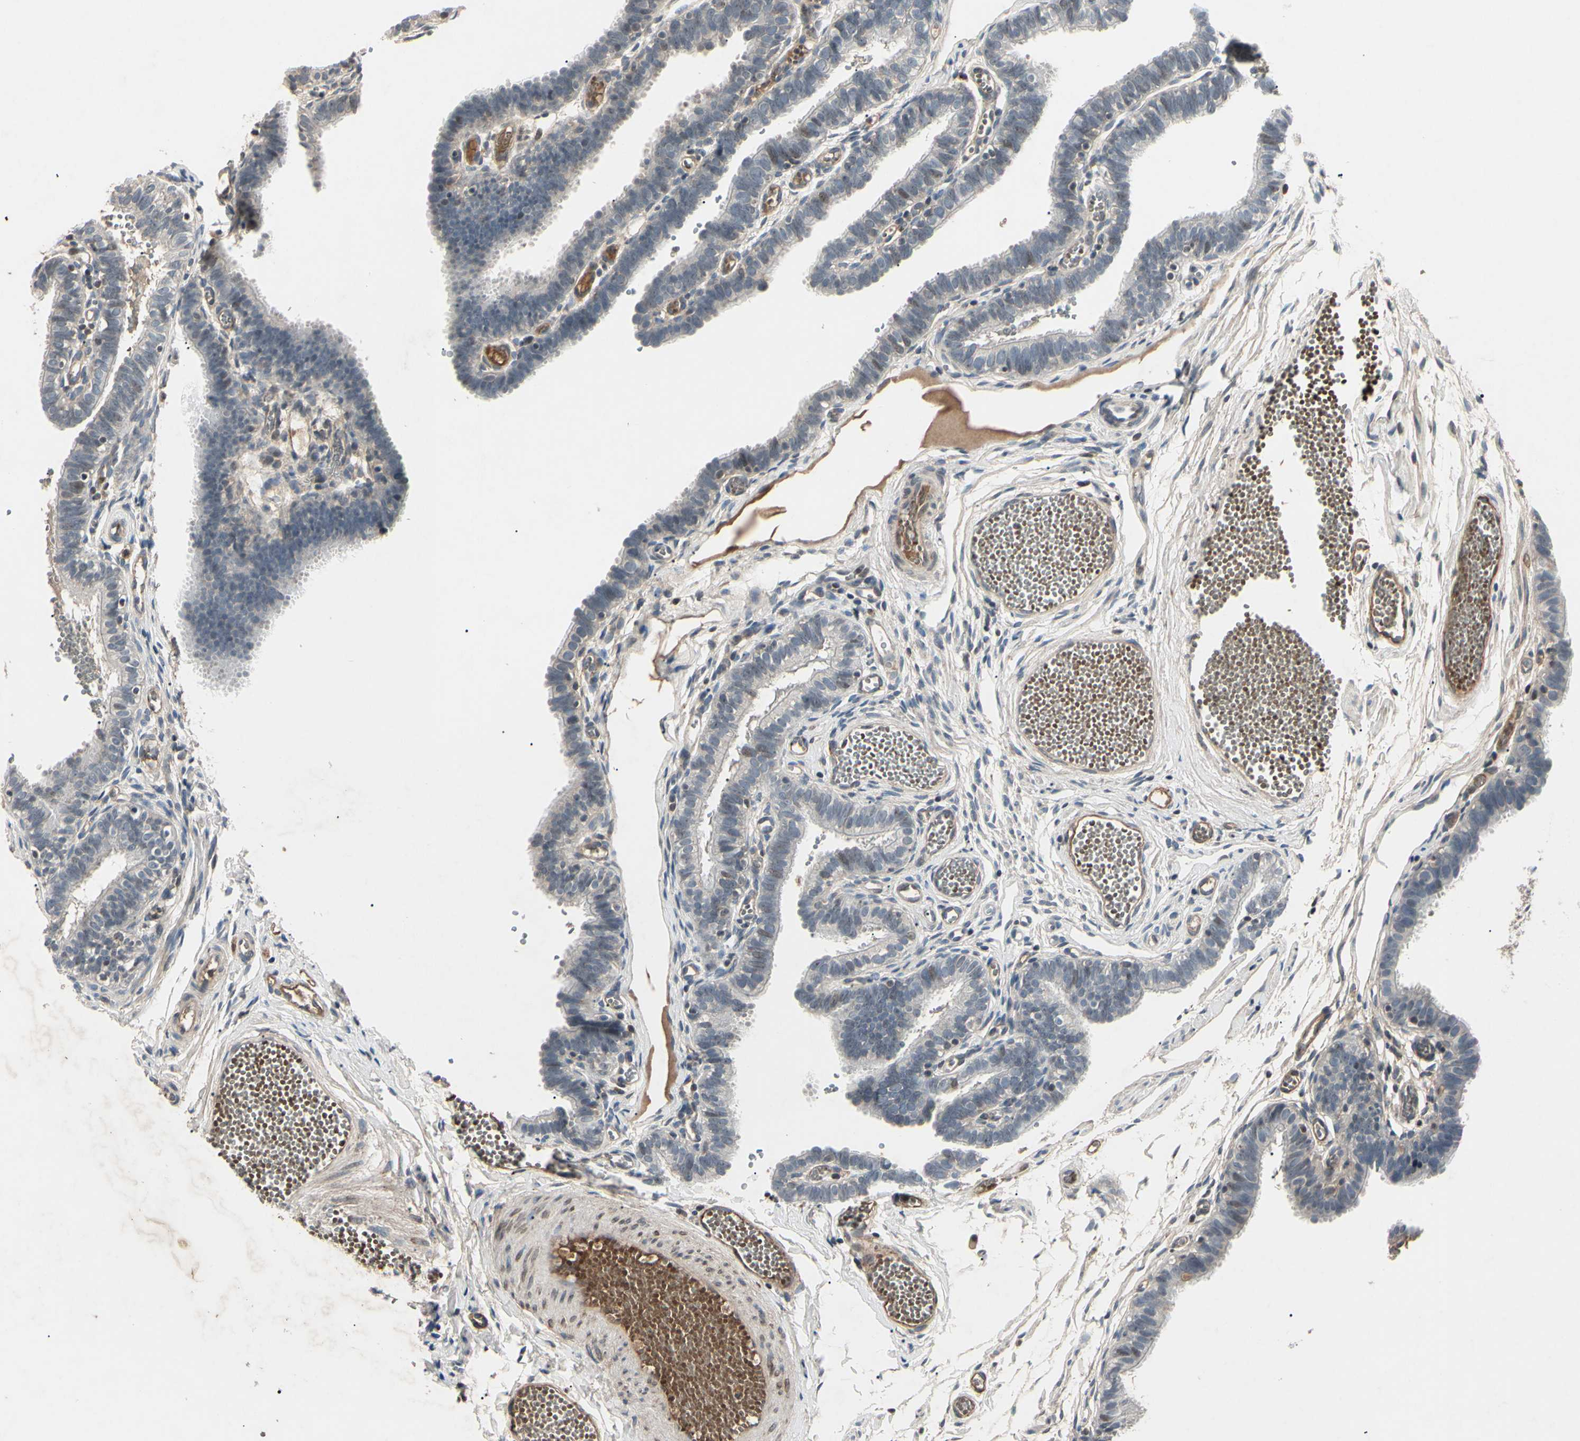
{"staining": {"intensity": "moderate", "quantity": "<25%", "location": "cytoplasmic/membranous"}, "tissue": "fallopian tube", "cell_type": "Glandular cells", "image_type": "normal", "snomed": [{"axis": "morphology", "description": "Normal tissue, NOS"}, {"axis": "topography", "description": "Fallopian tube"}, {"axis": "topography", "description": "Placenta"}], "caption": "Immunohistochemical staining of benign fallopian tube shows low levels of moderate cytoplasmic/membranous positivity in about <25% of glandular cells.", "gene": "AEBP1", "patient": {"sex": "female", "age": 34}}